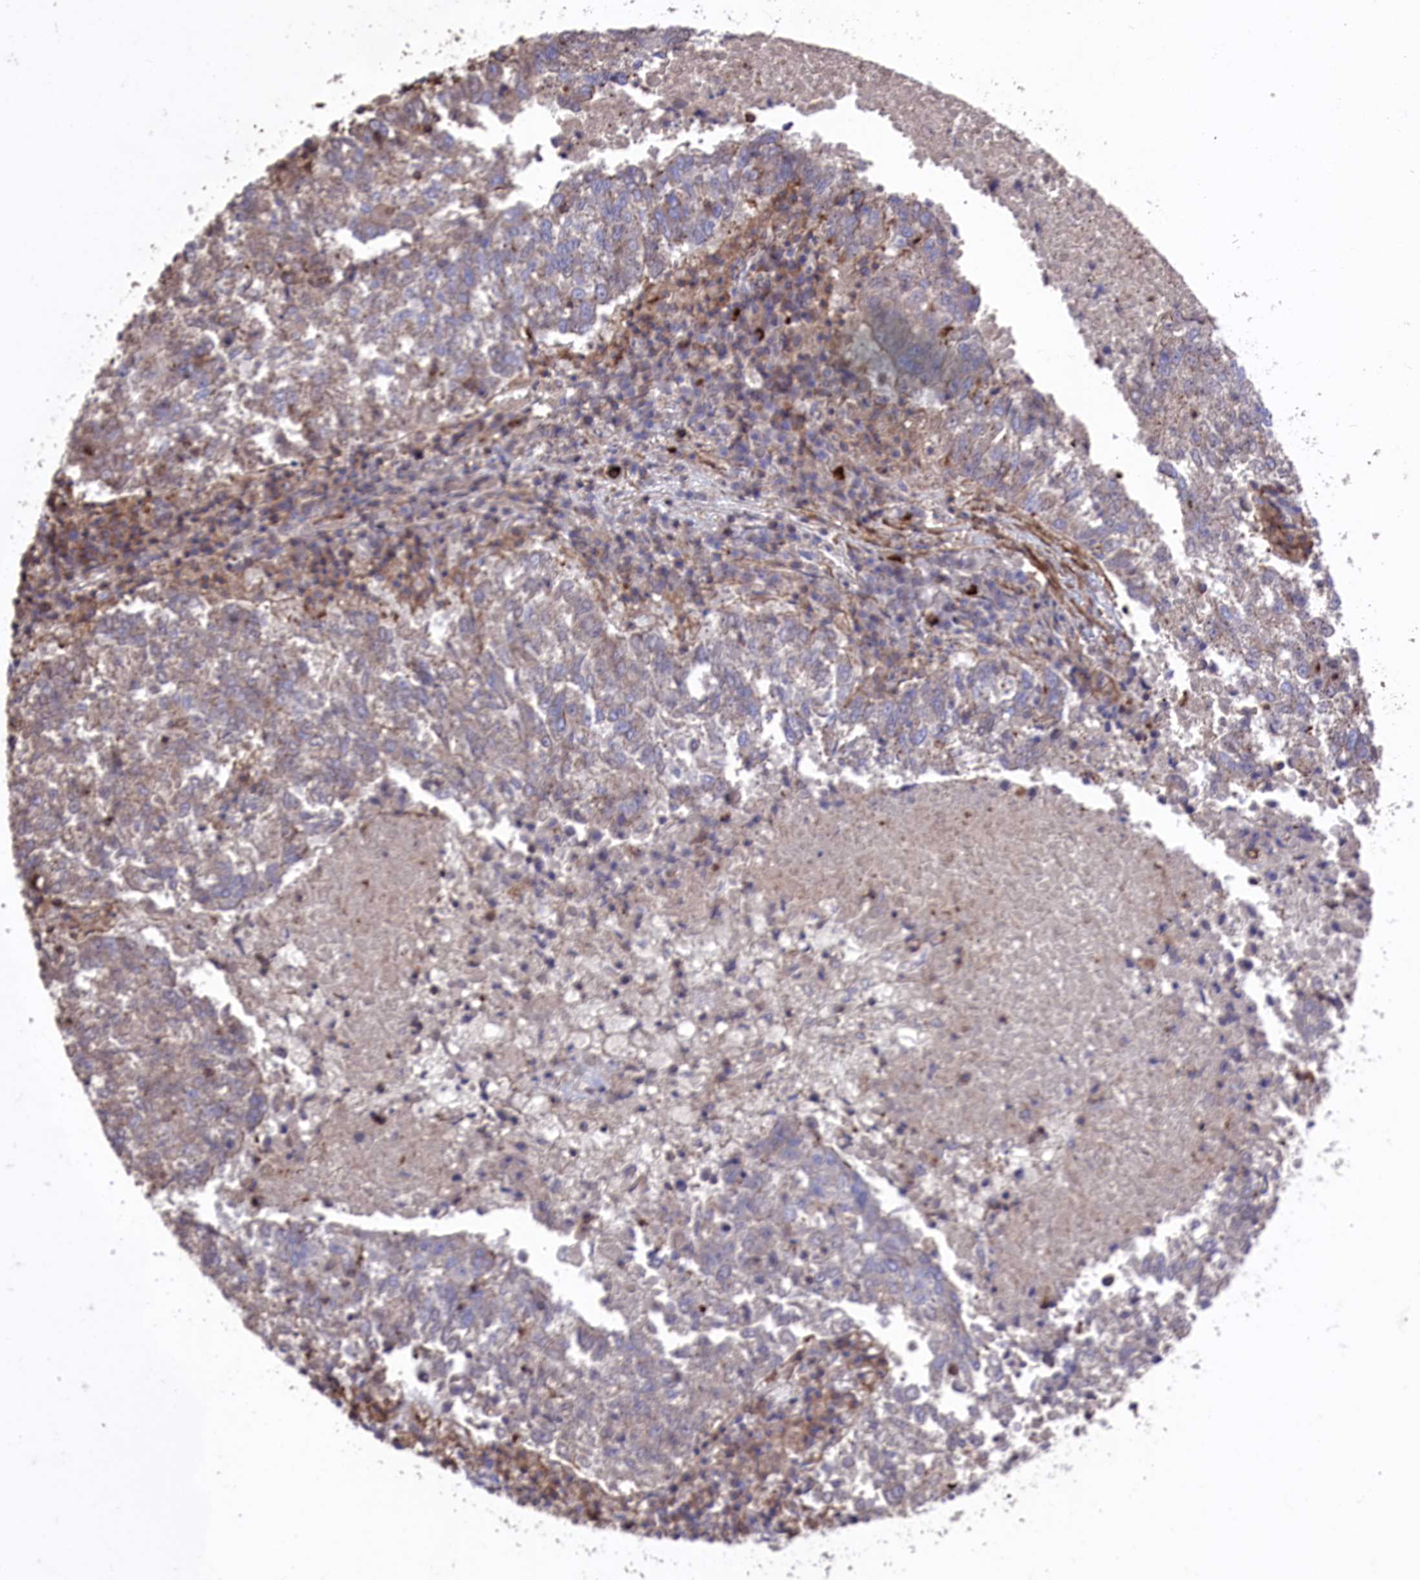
{"staining": {"intensity": "weak", "quantity": "<25%", "location": "cytoplasmic/membranous"}, "tissue": "lung cancer", "cell_type": "Tumor cells", "image_type": "cancer", "snomed": [{"axis": "morphology", "description": "Squamous cell carcinoma, NOS"}, {"axis": "topography", "description": "Lung"}], "caption": "Protein analysis of lung cancer demonstrates no significant positivity in tumor cells.", "gene": "RAPSN", "patient": {"sex": "male", "age": 73}}